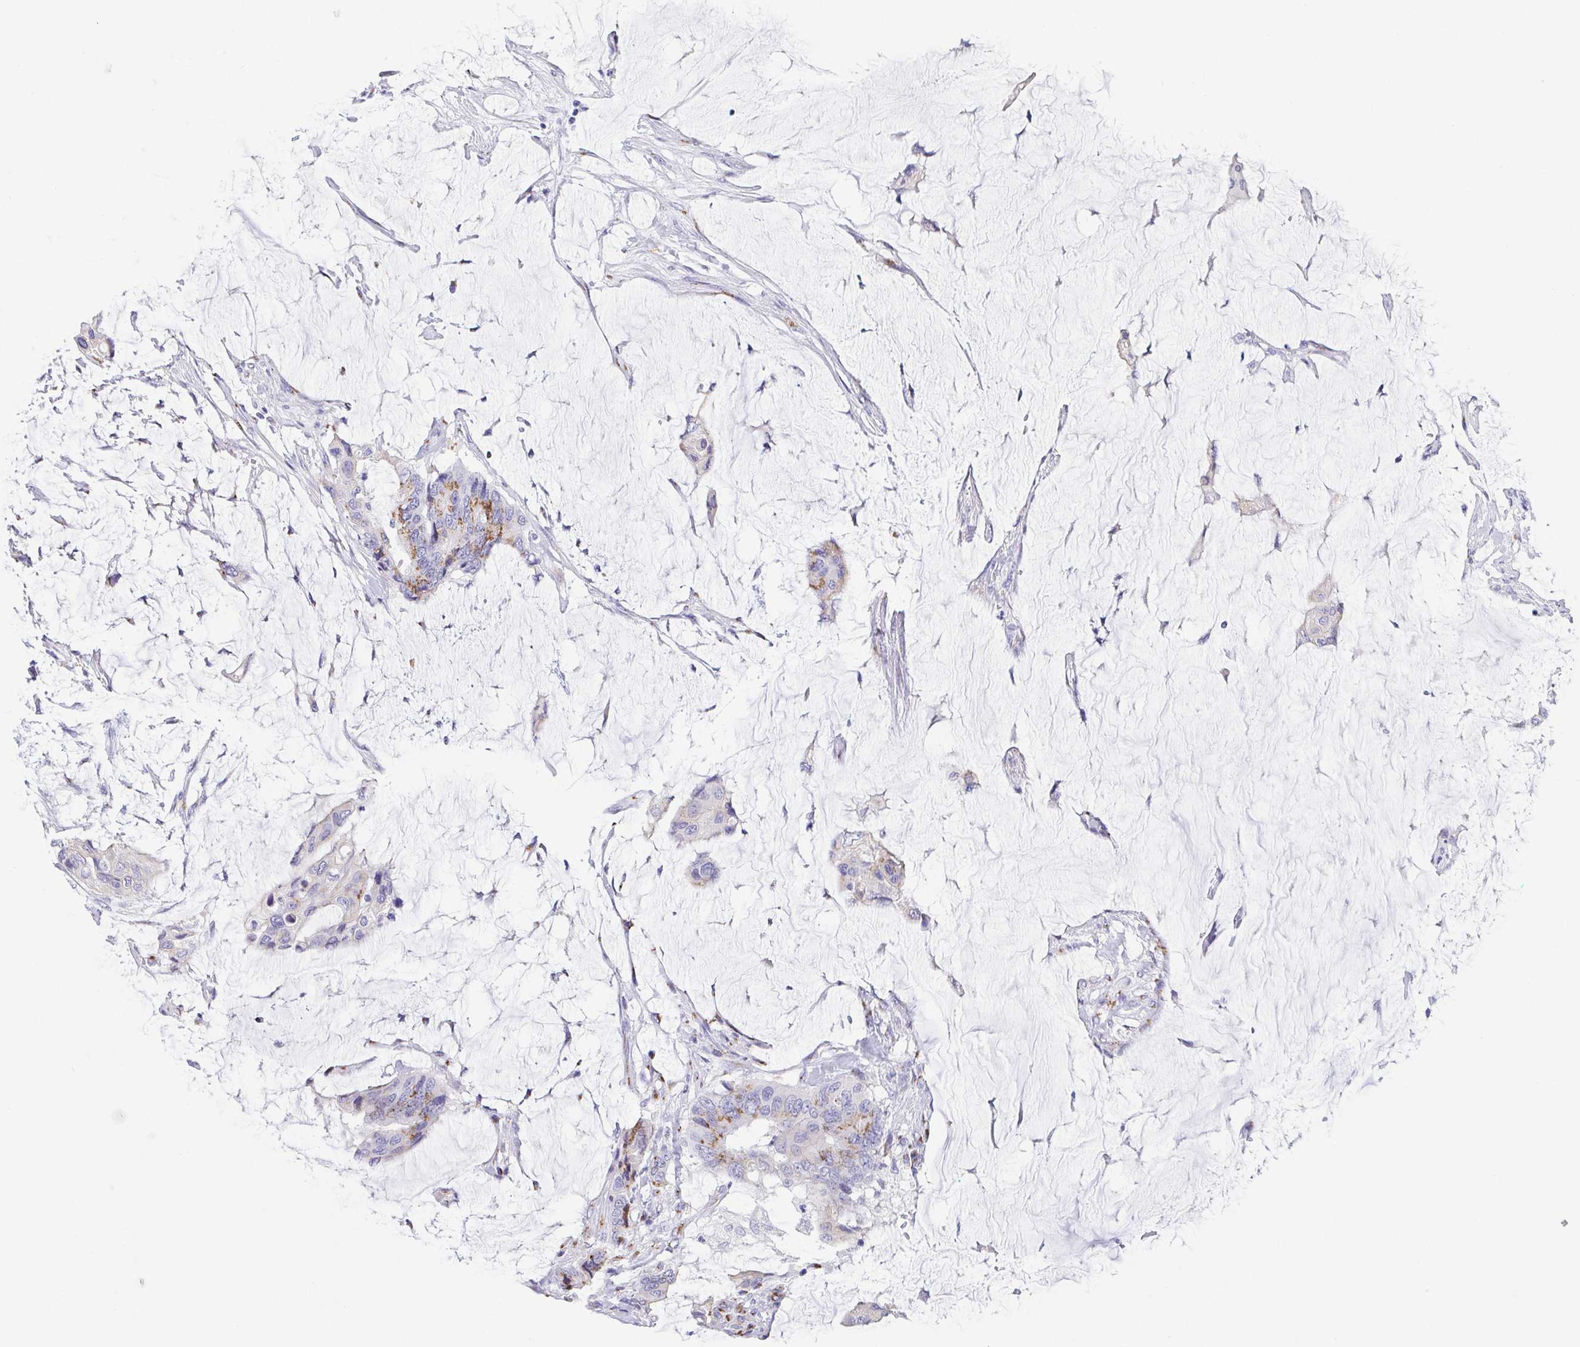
{"staining": {"intensity": "moderate", "quantity": "<25%", "location": "cytoplasmic/membranous"}, "tissue": "colorectal cancer", "cell_type": "Tumor cells", "image_type": "cancer", "snomed": [{"axis": "morphology", "description": "Adenocarcinoma, NOS"}, {"axis": "topography", "description": "Rectum"}], "caption": "A brown stain shows moderate cytoplasmic/membranous positivity of a protein in colorectal cancer tumor cells.", "gene": "SULT1B1", "patient": {"sex": "female", "age": 59}}